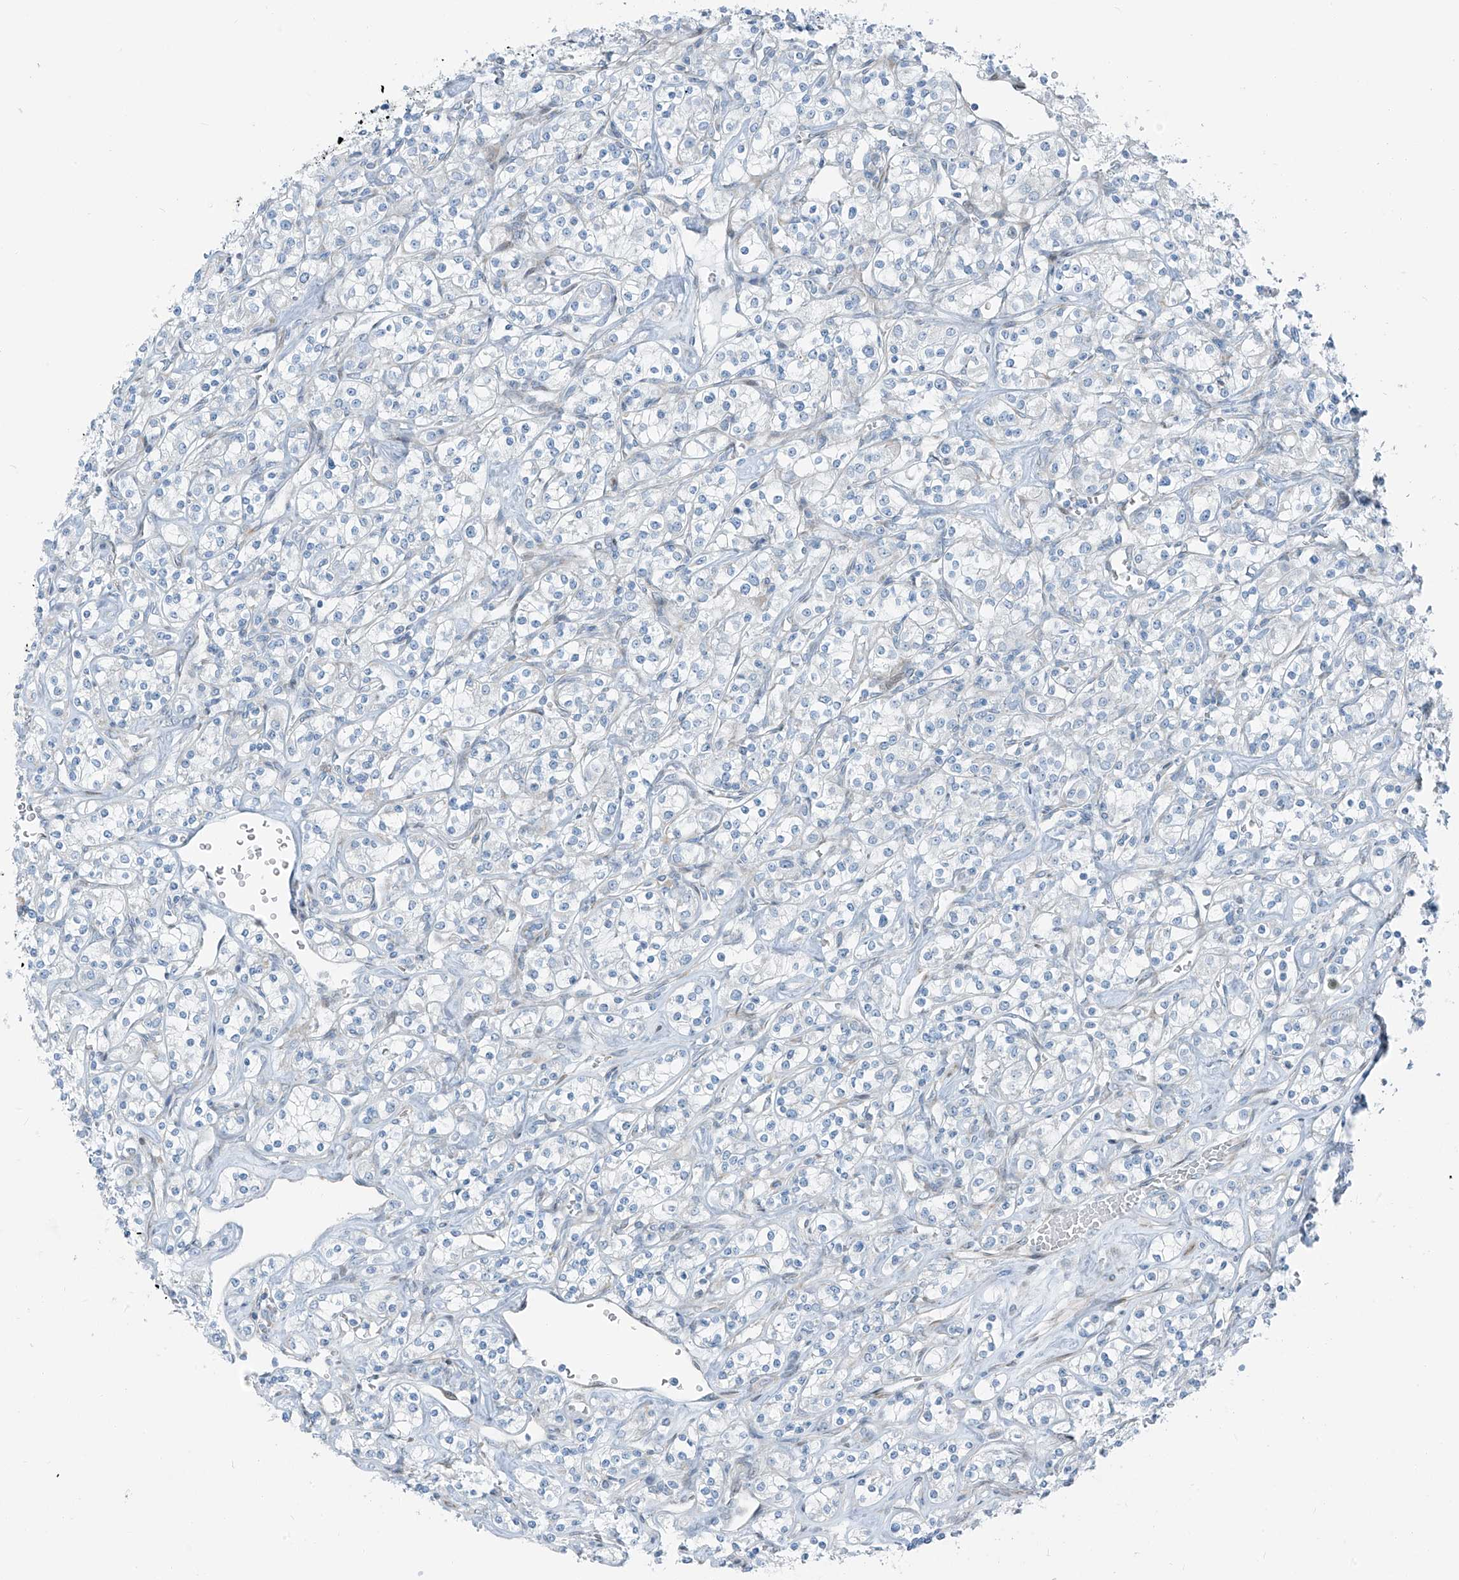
{"staining": {"intensity": "negative", "quantity": "none", "location": "none"}, "tissue": "renal cancer", "cell_type": "Tumor cells", "image_type": "cancer", "snomed": [{"axis": "morphology", "description": "Adenocarcinoma, NOS"}, {"axis": "topography", "description": "Kidney"}], "caption": "Tumor cells are negative for brown protein staining in renal adenocarcinoma.", "gene": "HIC2", "patient": {"sex": "male", "age": 77}}